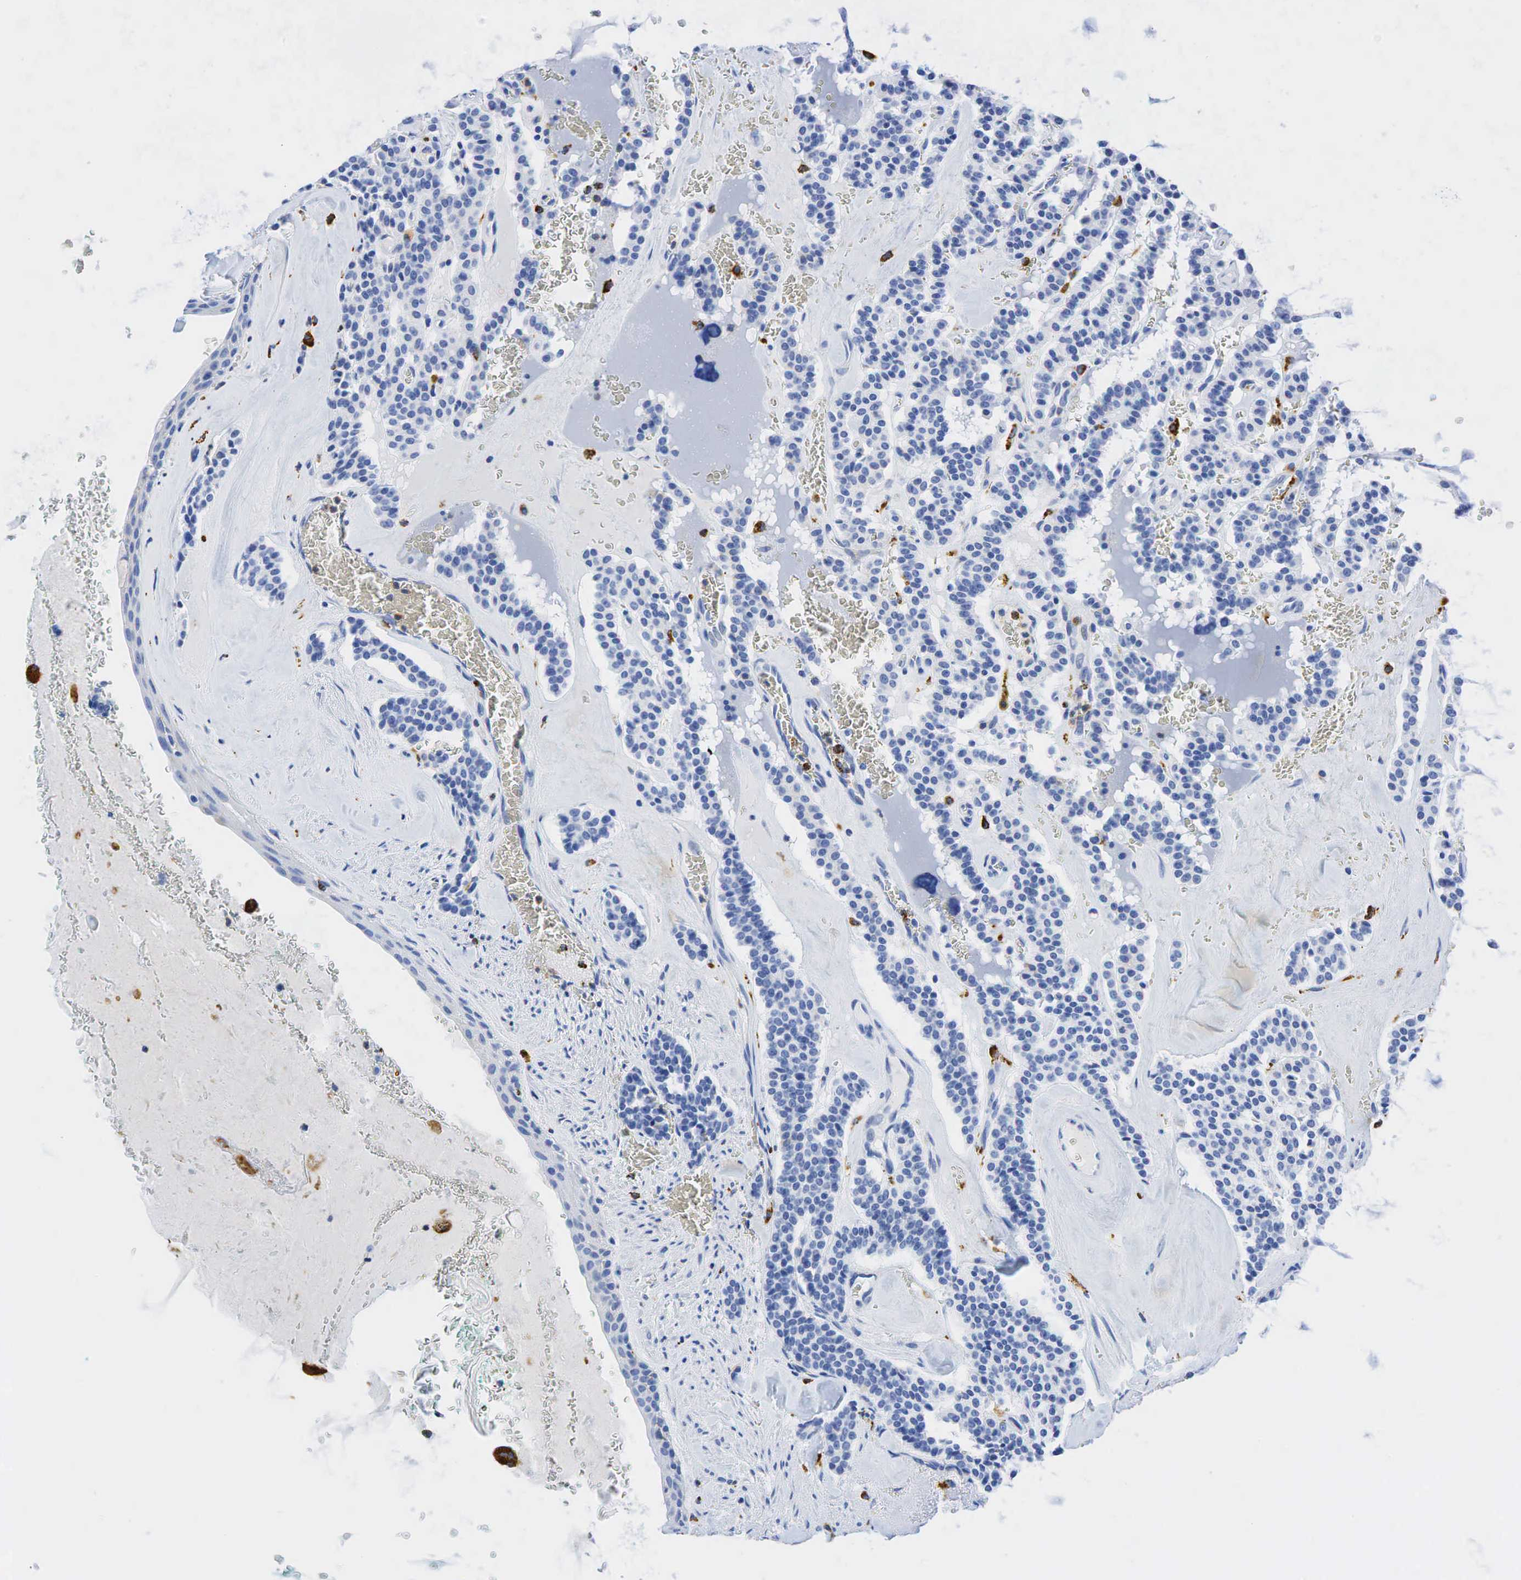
{"staining": {"intensity": "negative", "quantity": "none", "location": "none"}, "tissue": "carcinoid", "cell_type": "Tumor cells", "image_type": "cancer", "snomed": [{"axis": "morphology", "description": "Carcinoid, malignant, NOS"}, {"axis": "topography", "description": "Bronchus"}], "caption": "IHC image of neoplastic tissue: human carcinoid stained with DAB (3,3'-diaminobenzidine) displays no significant protein positivity in tumor cells.", "gene": "CD68", "patient": {"sex": "male", "age": 55}}